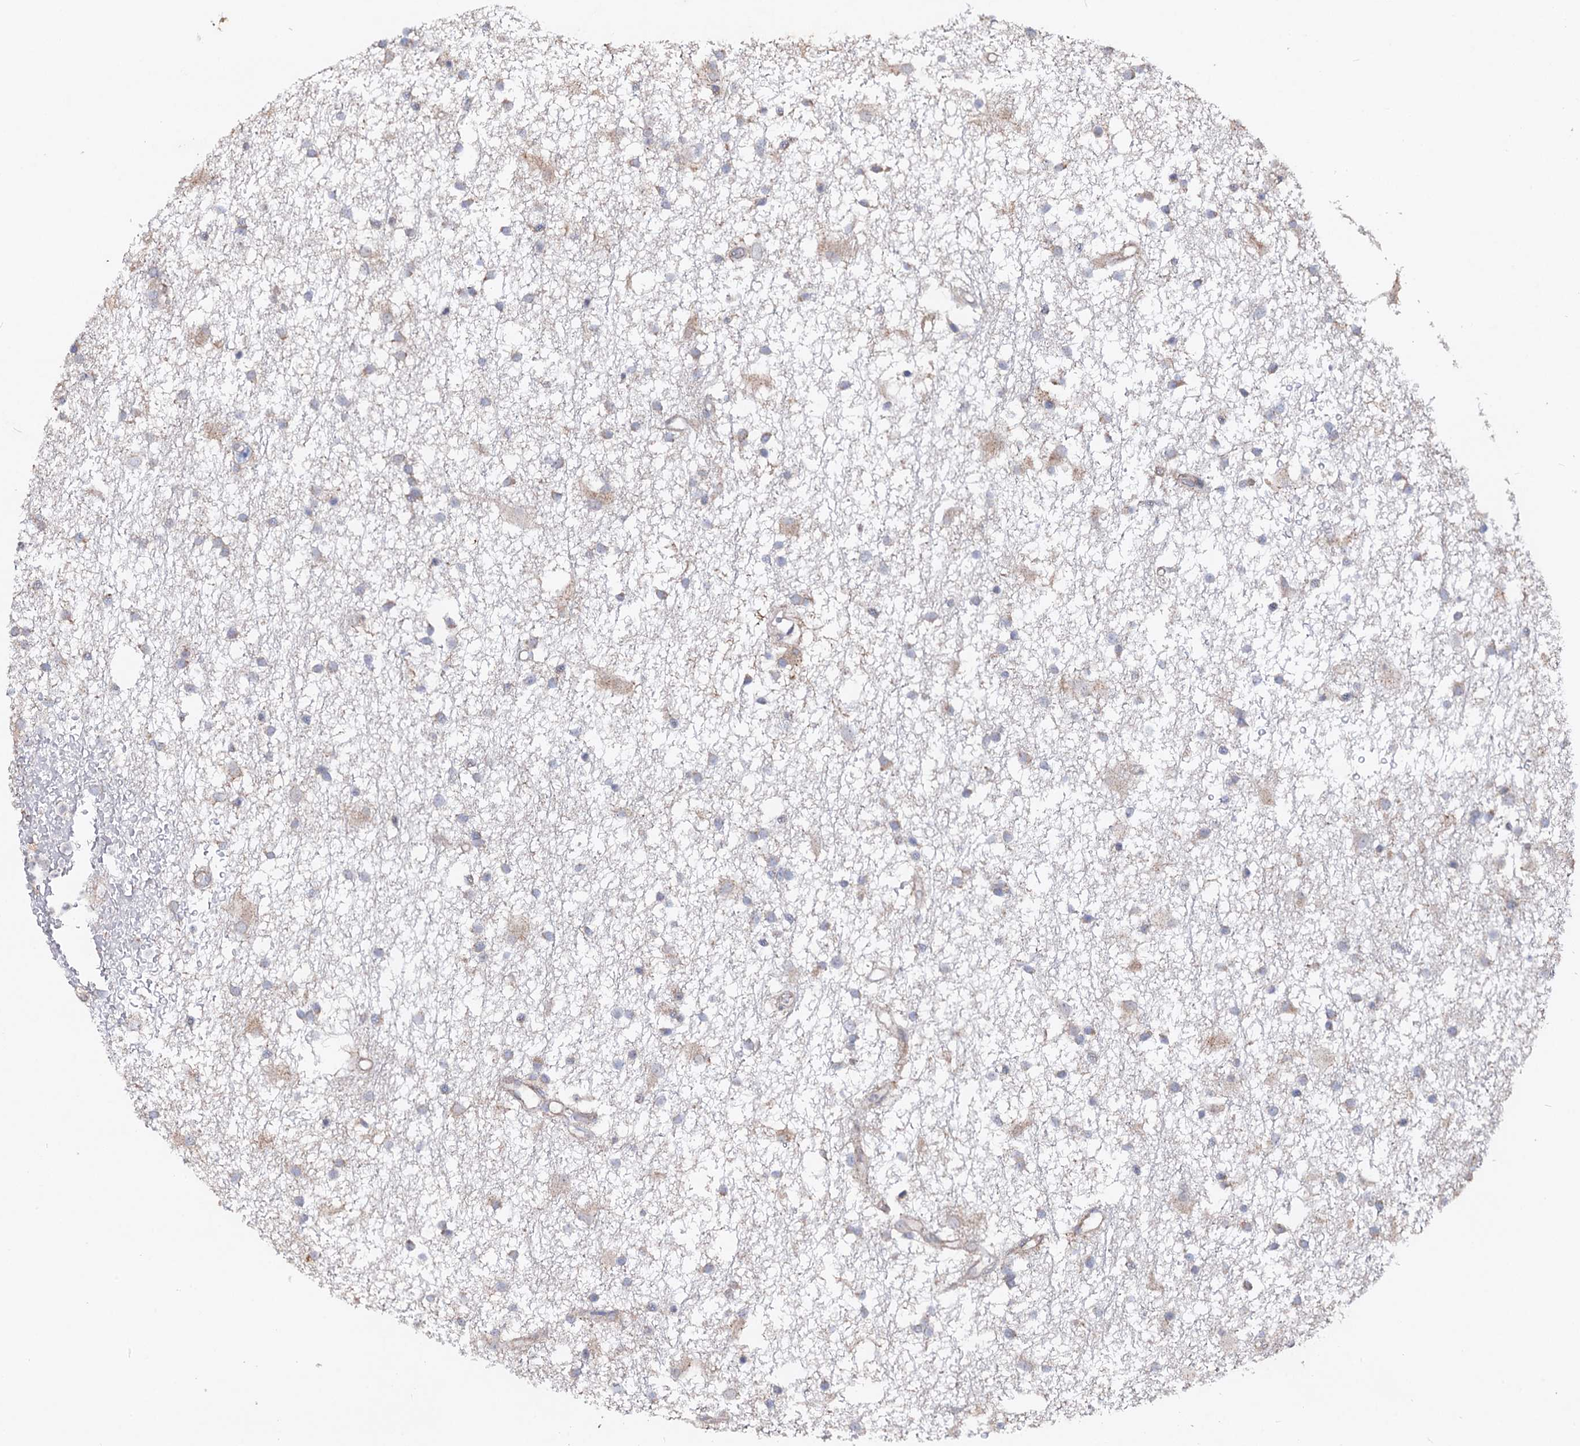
{"staining": {"intensity": "negative", "quantity": "none", "location": "none"}, "tissue": "glioma", "cell_type": "Tumor cells", "image_type": "cancer", "snomed": [{"axis": "morphology", "description": "Glioma, malignant, High grade"}, {"axis": "topography", "description": "Brain"}], "caption": "High magnification brightfield microscopy of glioma stained with DAB (brown) and counterstained with hematoxylin (blue): tumor cells show no significant staining.", "gene": "DYDC1", "patient": {"sex": "male", "age": 77}}